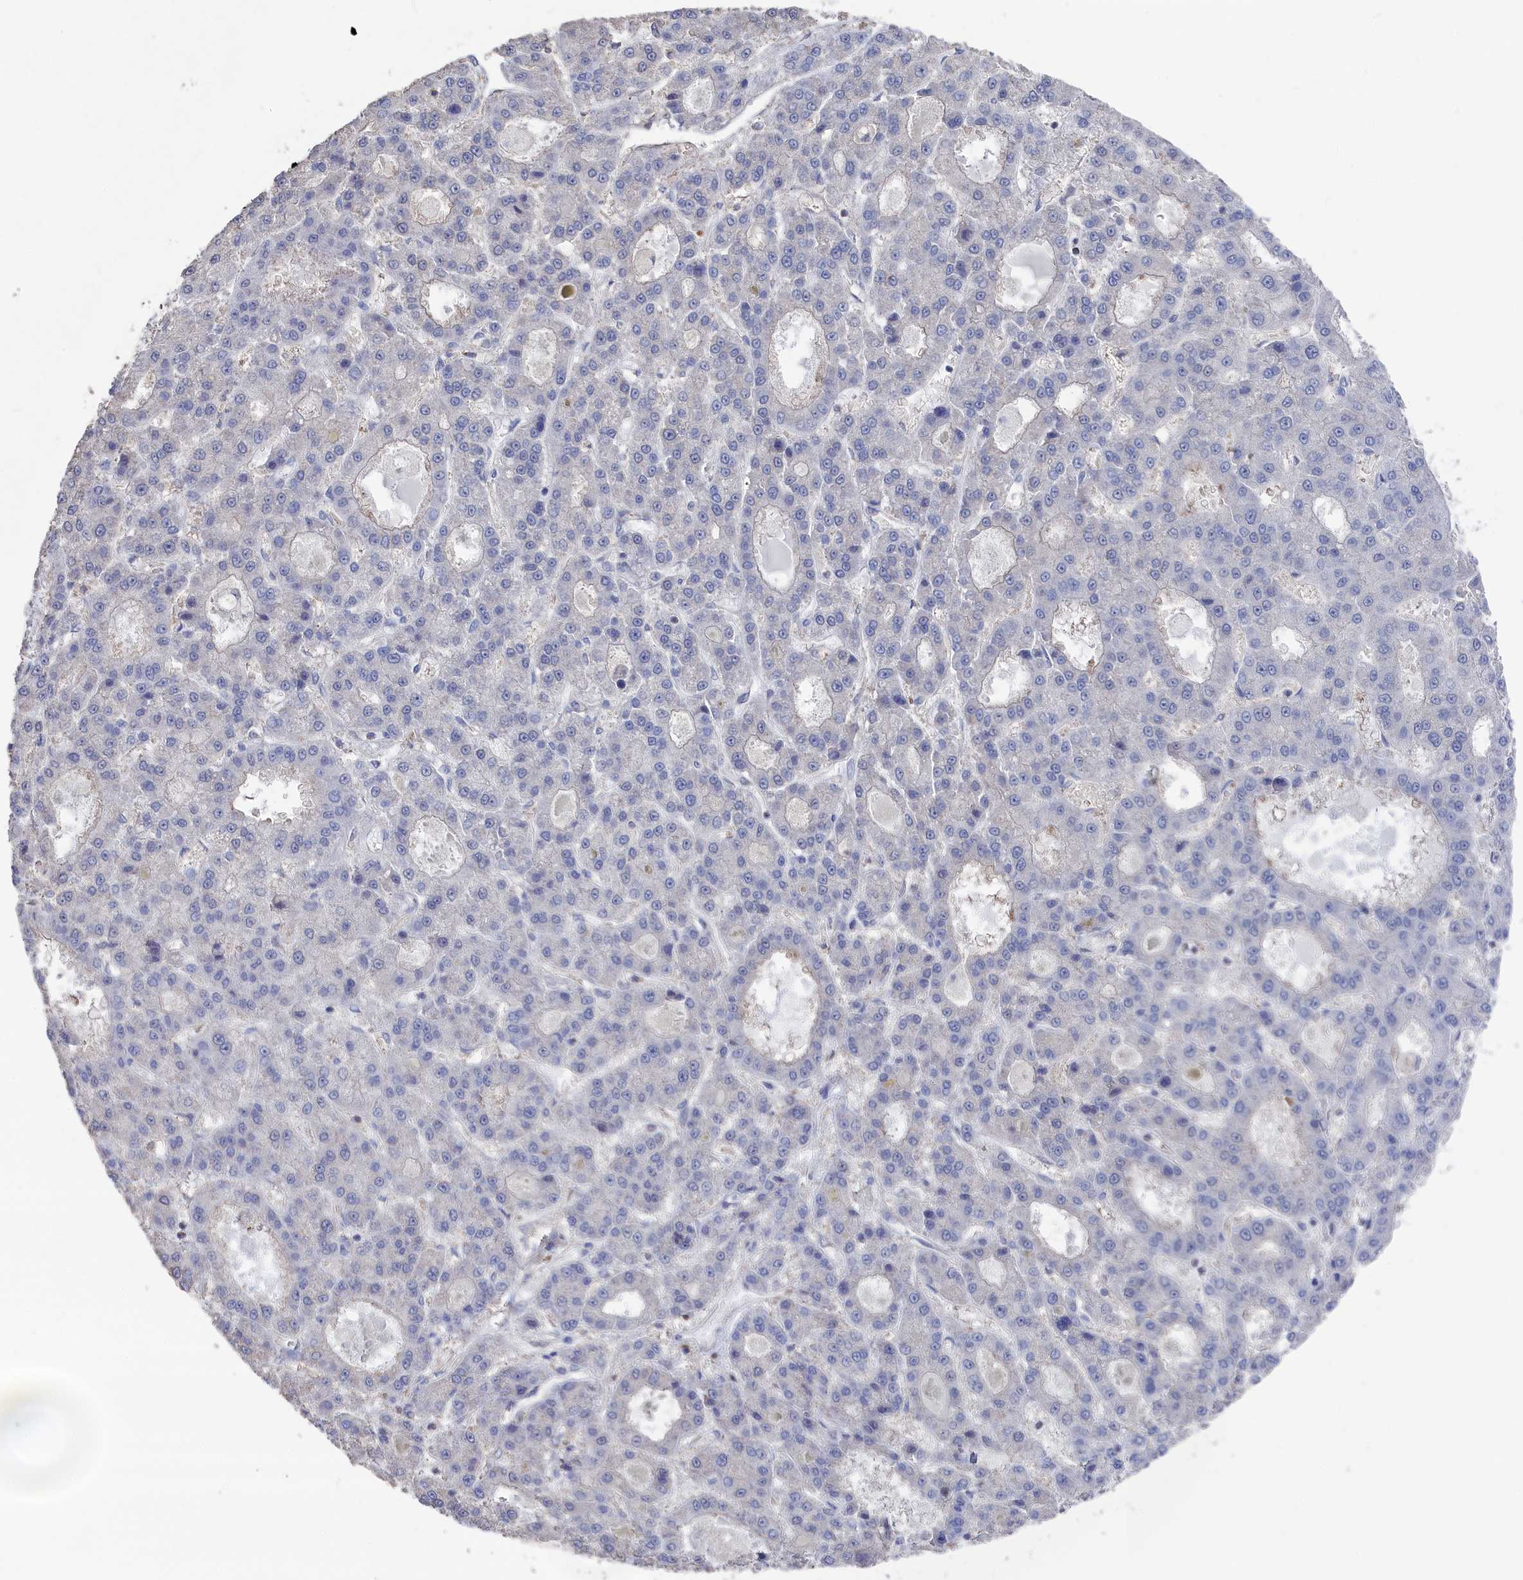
{"staining": {"intensity": "negative", "quantity": "none", "location": "none"}, "tissue": "liver cancer", "cell_type": "Tumor cells", "image_type": "cancer", "snomed": [{"axis": "morphology", "description": "Carcinoma, Hepatocellular, NOS"}, {"axis": "topography", "description": "Liver"}], "caption": "Immunohistochemical staining of human liver cancer (hepatocellular carcinoma) exhibits no significant positivity in tumor cells. (DAB (3,3'-diaminobenzidine) IHC visualized using brightfield microscopy, high magnification).", "gene": "SEMG2", "patient": {"sex": "male", "age": 70}}